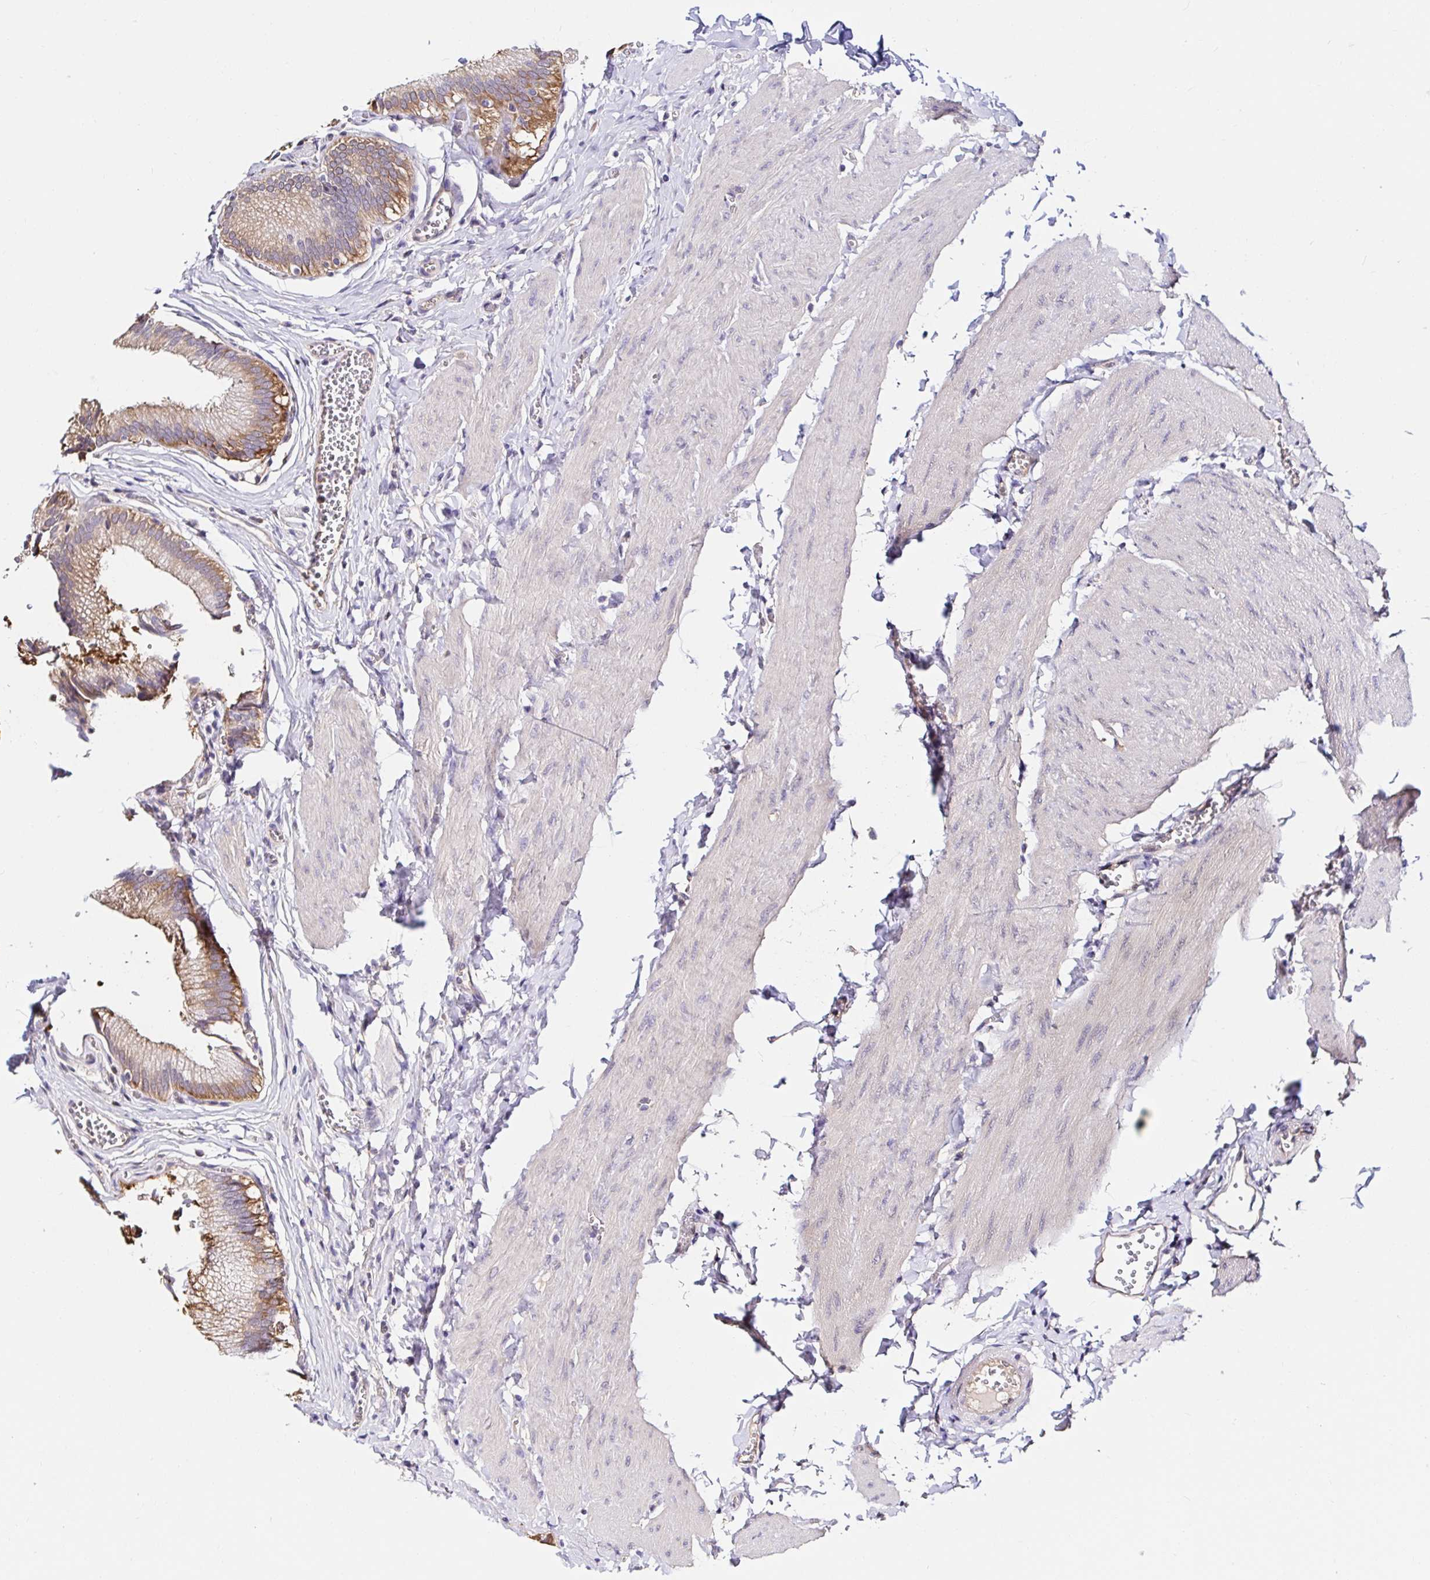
{"staining": {"intensity": "moderate", "quantity": ">75%", "location": "cytoplasmic/membranous"}, "tissue": "gallbladder", "cell_type": "Glandular cells", "image_type": "normal", "snomed": [{"axis": "morphology", "description": "Normal tissue, NOS"}, {"axis": "topography", "description": "Gallbladder"}, {"axis": "topography", "description": "Peripheral nerve tissue"}], "caption": "Gallbladder stained for a protein demonstrates moderate cytoplasmic/membranous positivity in glandular cells. (IHC, brightfield microscopy, high magnification).", "gene": "RSRP1", "patient": {"sex": "male", "age": 17}}